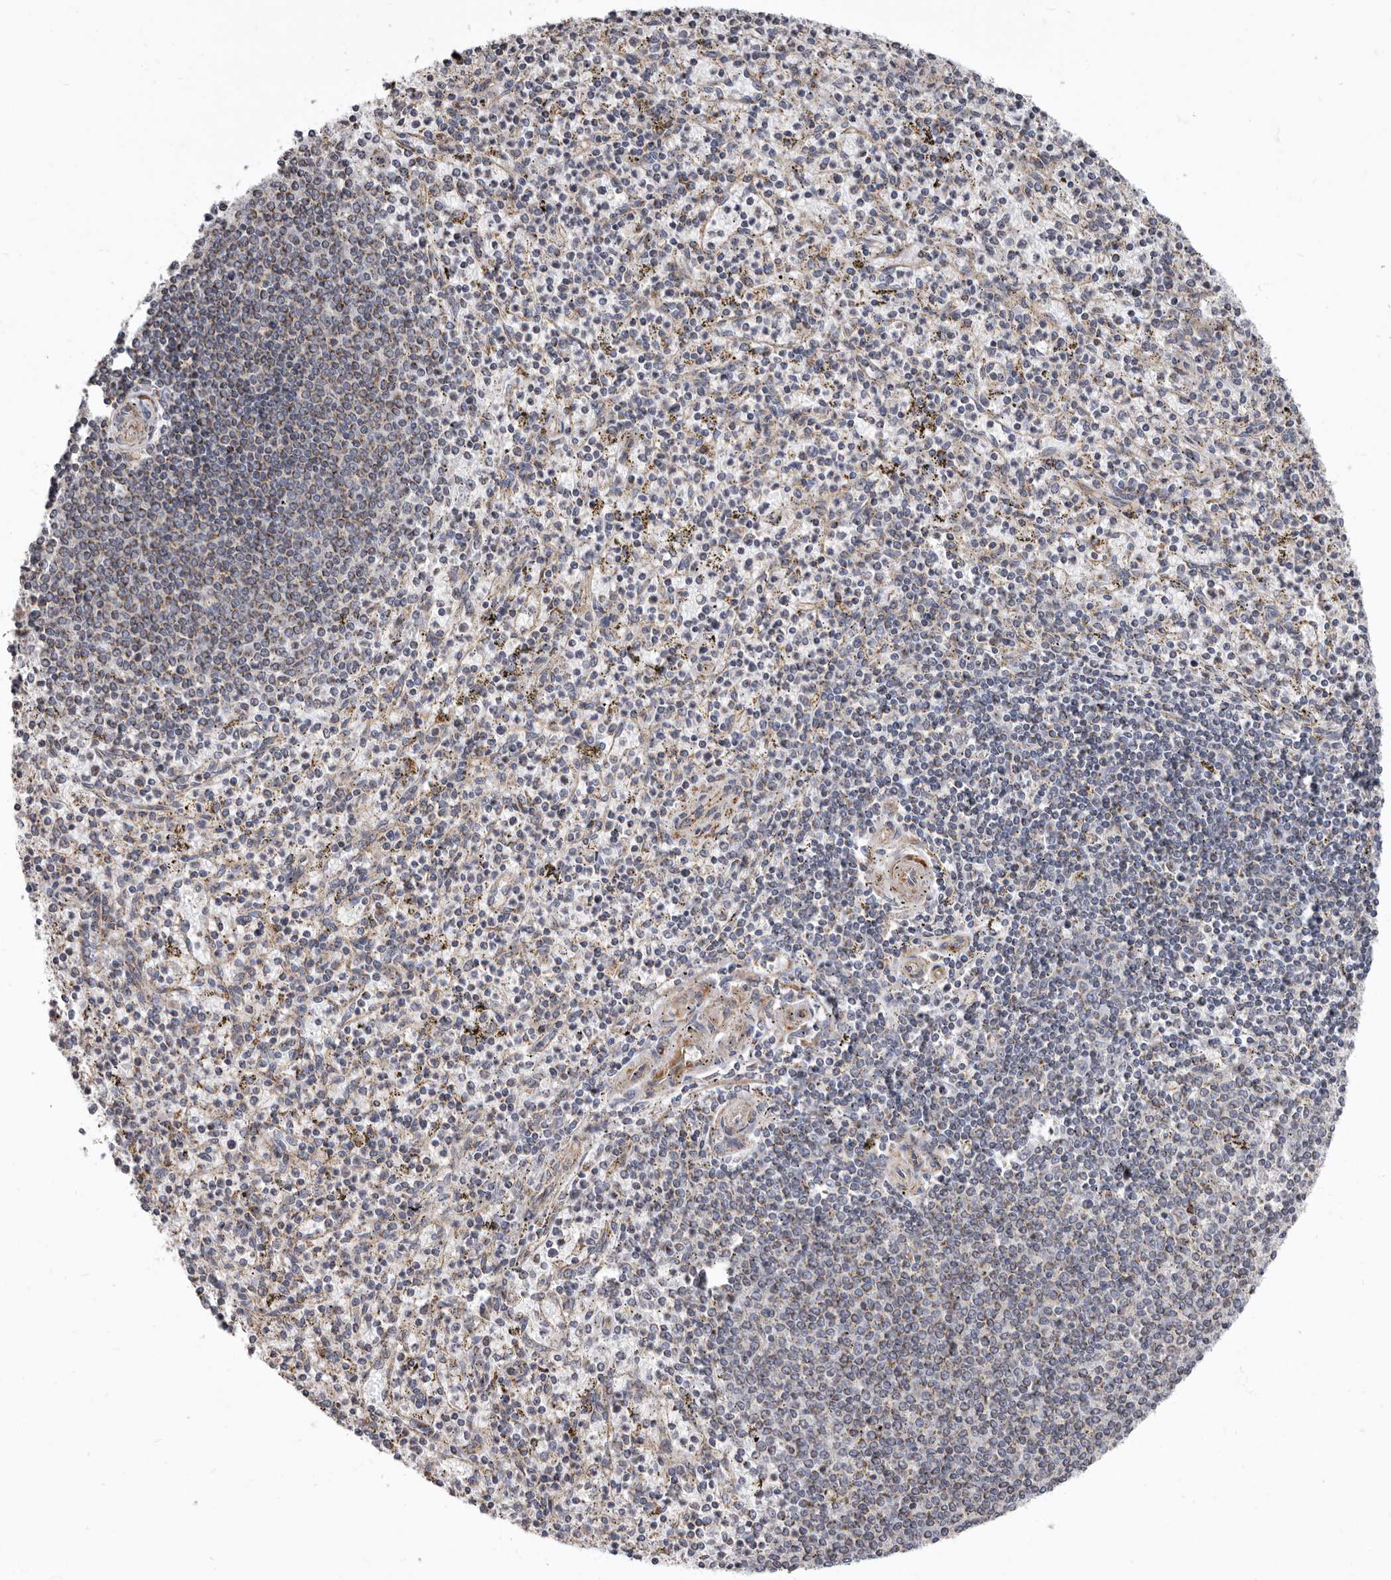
{"staining": {"intensity": "weak", "quantity": "<25%", "location": "cytoplasmic/membranous"}, "tissue": "spleen", "cell_type": "Cells in red pulp", "image_type": "normal", "snomed": [{"axis": "morphology", "description": "Normal tissue, NOS"}, {"axis": "topography", "description": "Spleen"}], "caption": "This is a micrograph of immunohistochemistry staining of benign spleen, which shows no positivity in cells in red pulp.", "gene": "FMO2", "patient": {"sex": "male", "age": 72}}